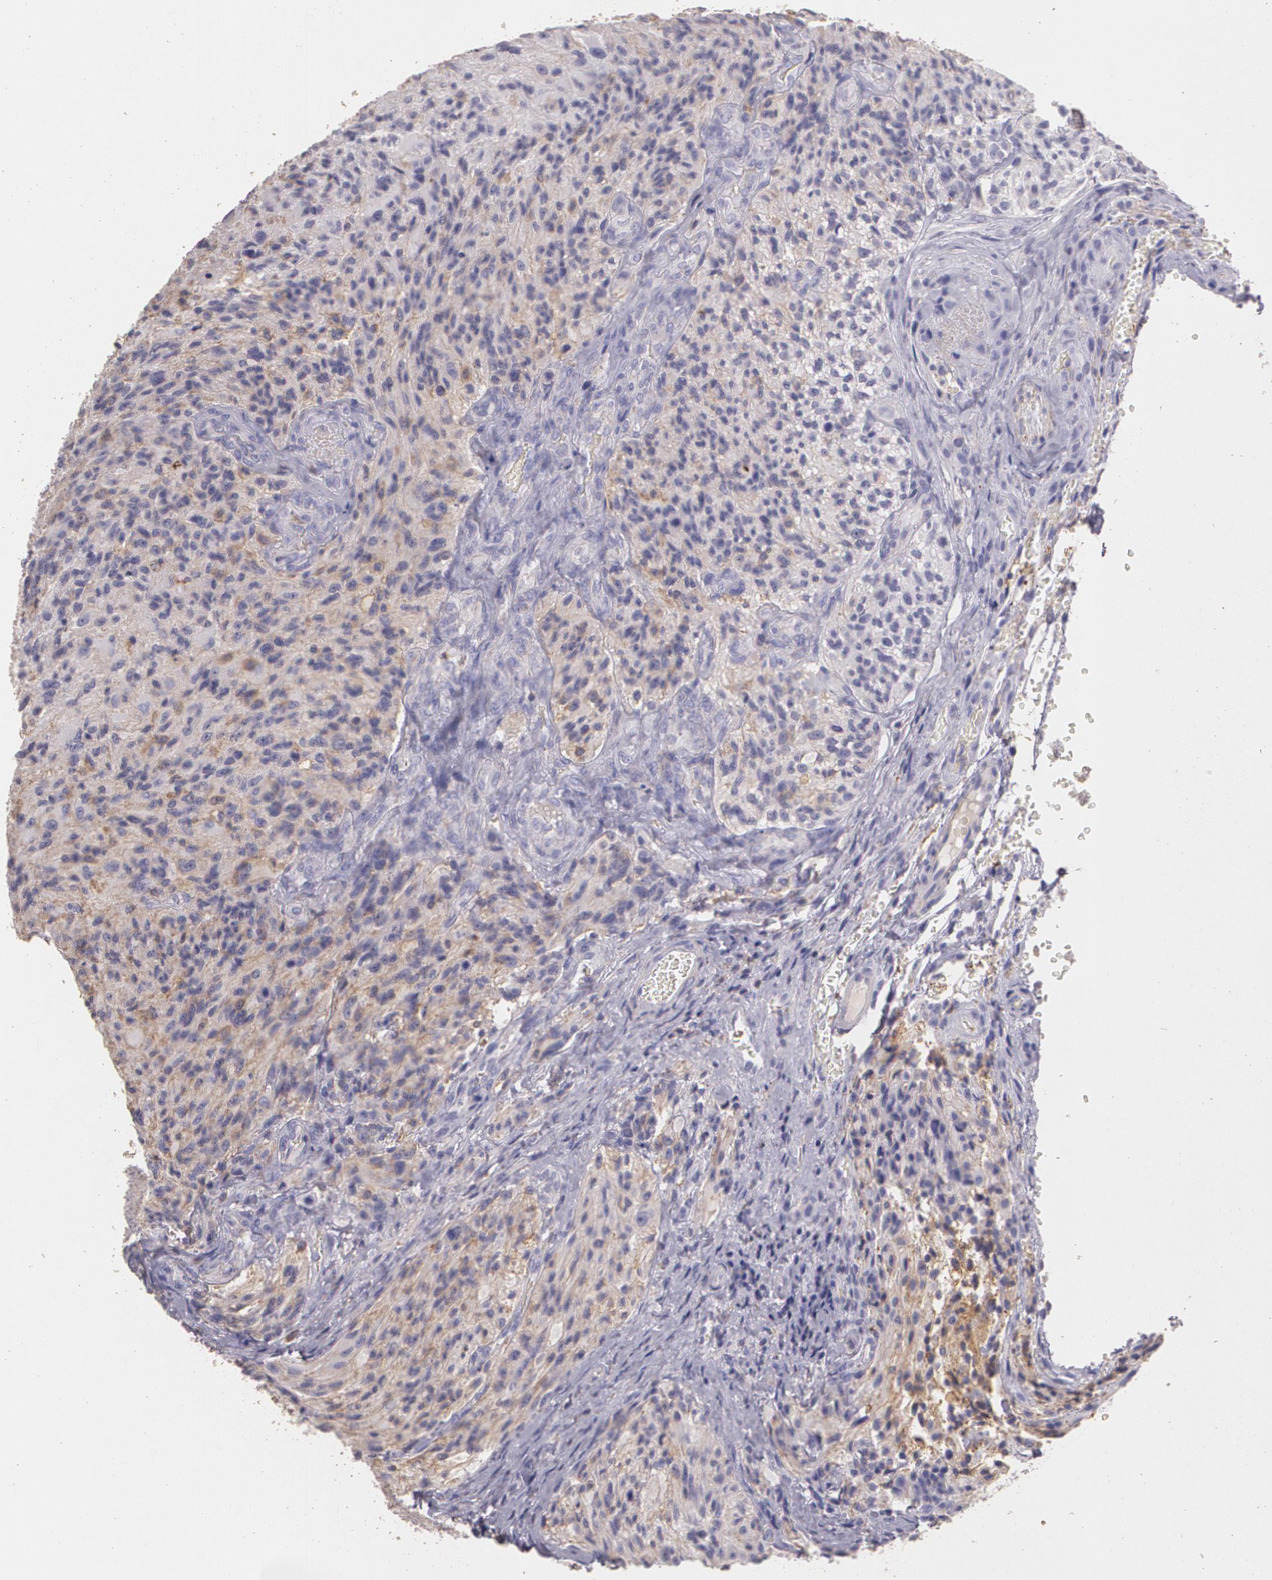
{"staining": {"intensity": "negative", "quantity": "none", "location": "none"}, "tissue": "glioma", "cell_type": "Tumor cells", "image_type": "cancer", "snomed": [{"axis": "morphology", "description": "Normal tissue, NOS"}, {"axis": "morphology", "description": "Glioma, malignant, High grade"}, {"axis": "topography", "description": "Cerebral cortex"}], "caption": "Photomicrograph shows no protein staining in tumor cells of glioma tissue.", "gene": "TGFBR1", "patient": {"sex": "male", "age": 56}}